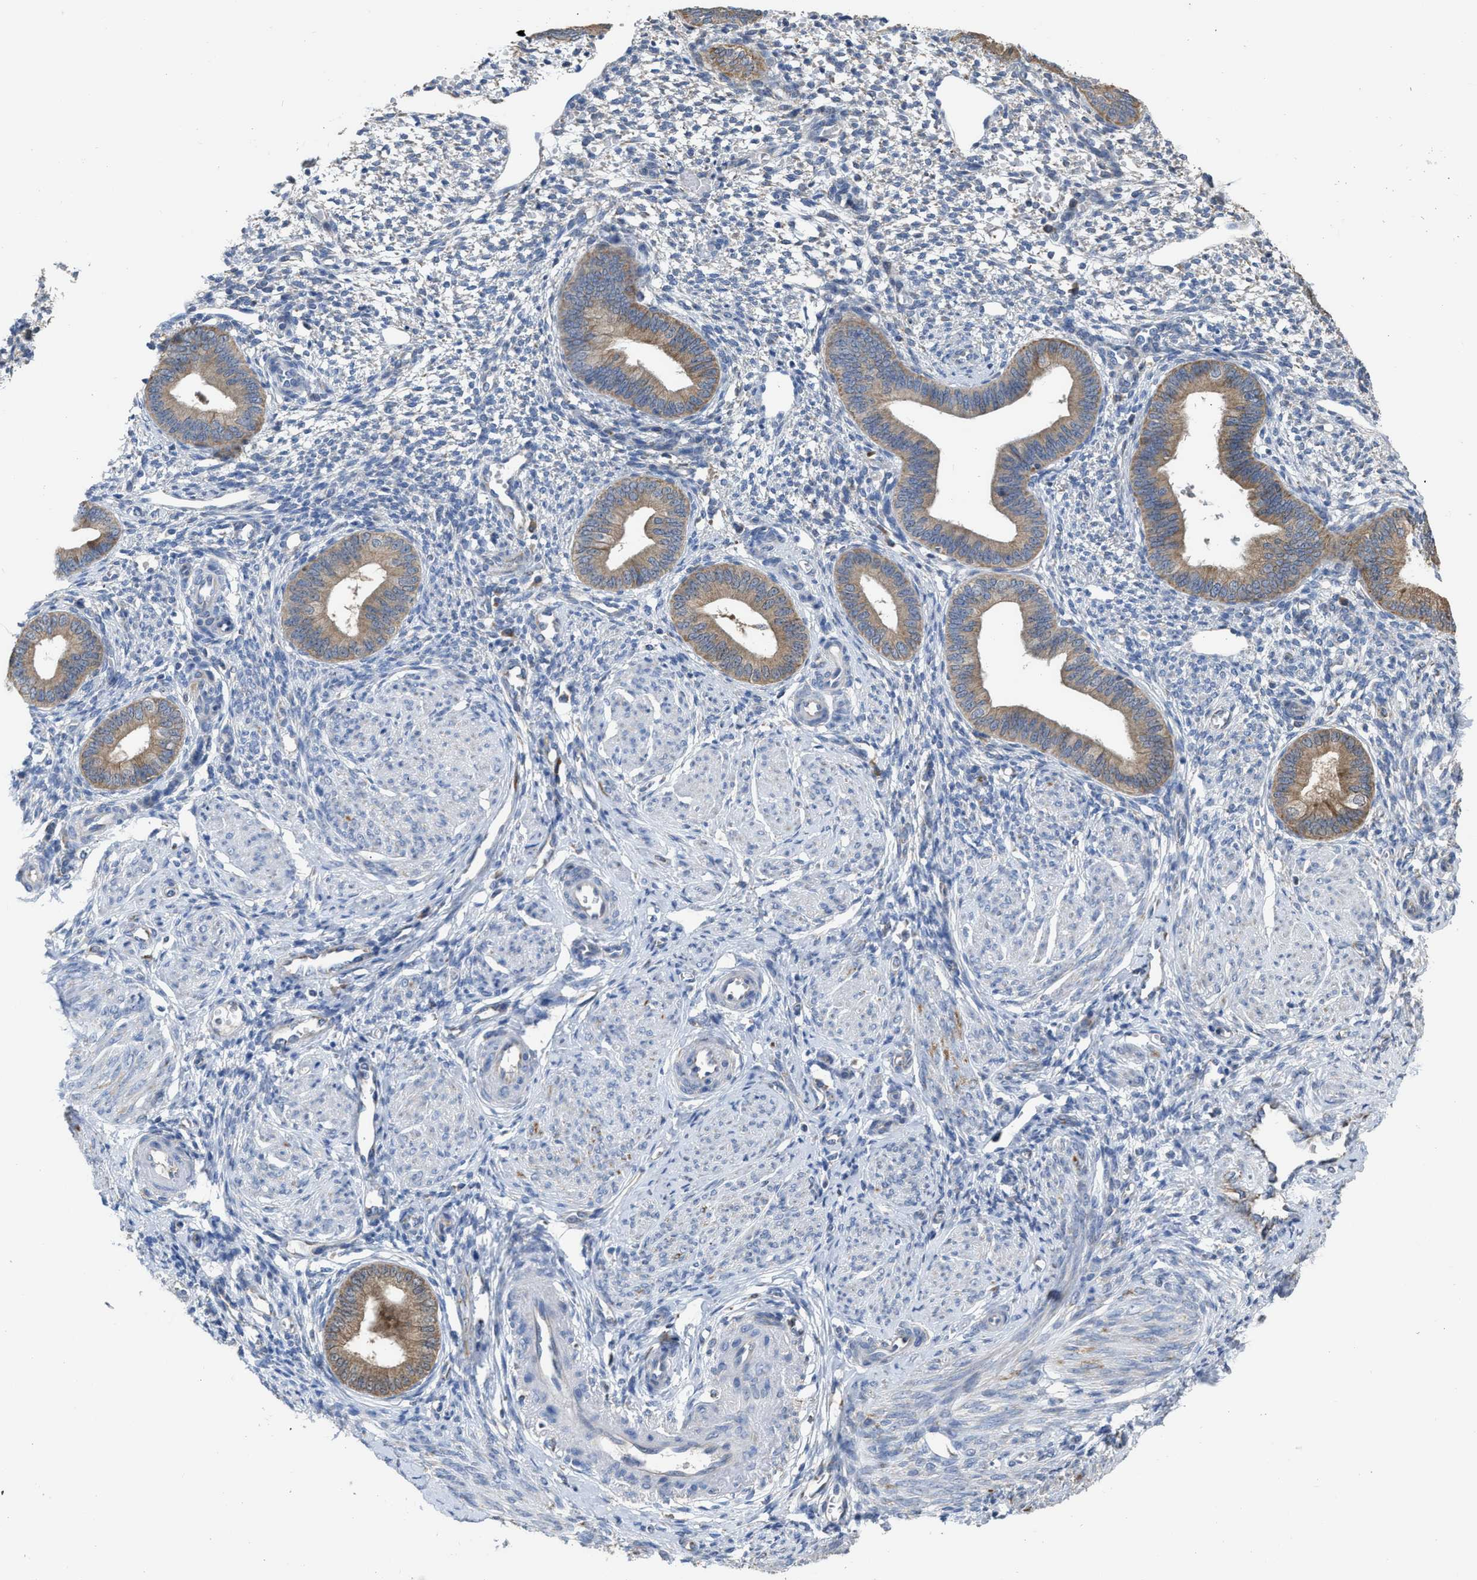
{"staining": {"intensity": "negative", "quantity": "none", "location": "none"}, "tissue": "endometrium", "cell_type": "Cells in endometrial stroma", "image_type": "normal", "snomed": [{"axis": "morphology", "description": "Normal tissue, NOS"}, {"axis": "topography", "description": "Endometrium"}], "caption": "Endometrium stained for a protein using IHC reveals no staining cells in endometrial stroma.", "gene": "AK2", "patient": {"sex": "female", "age": 46}}